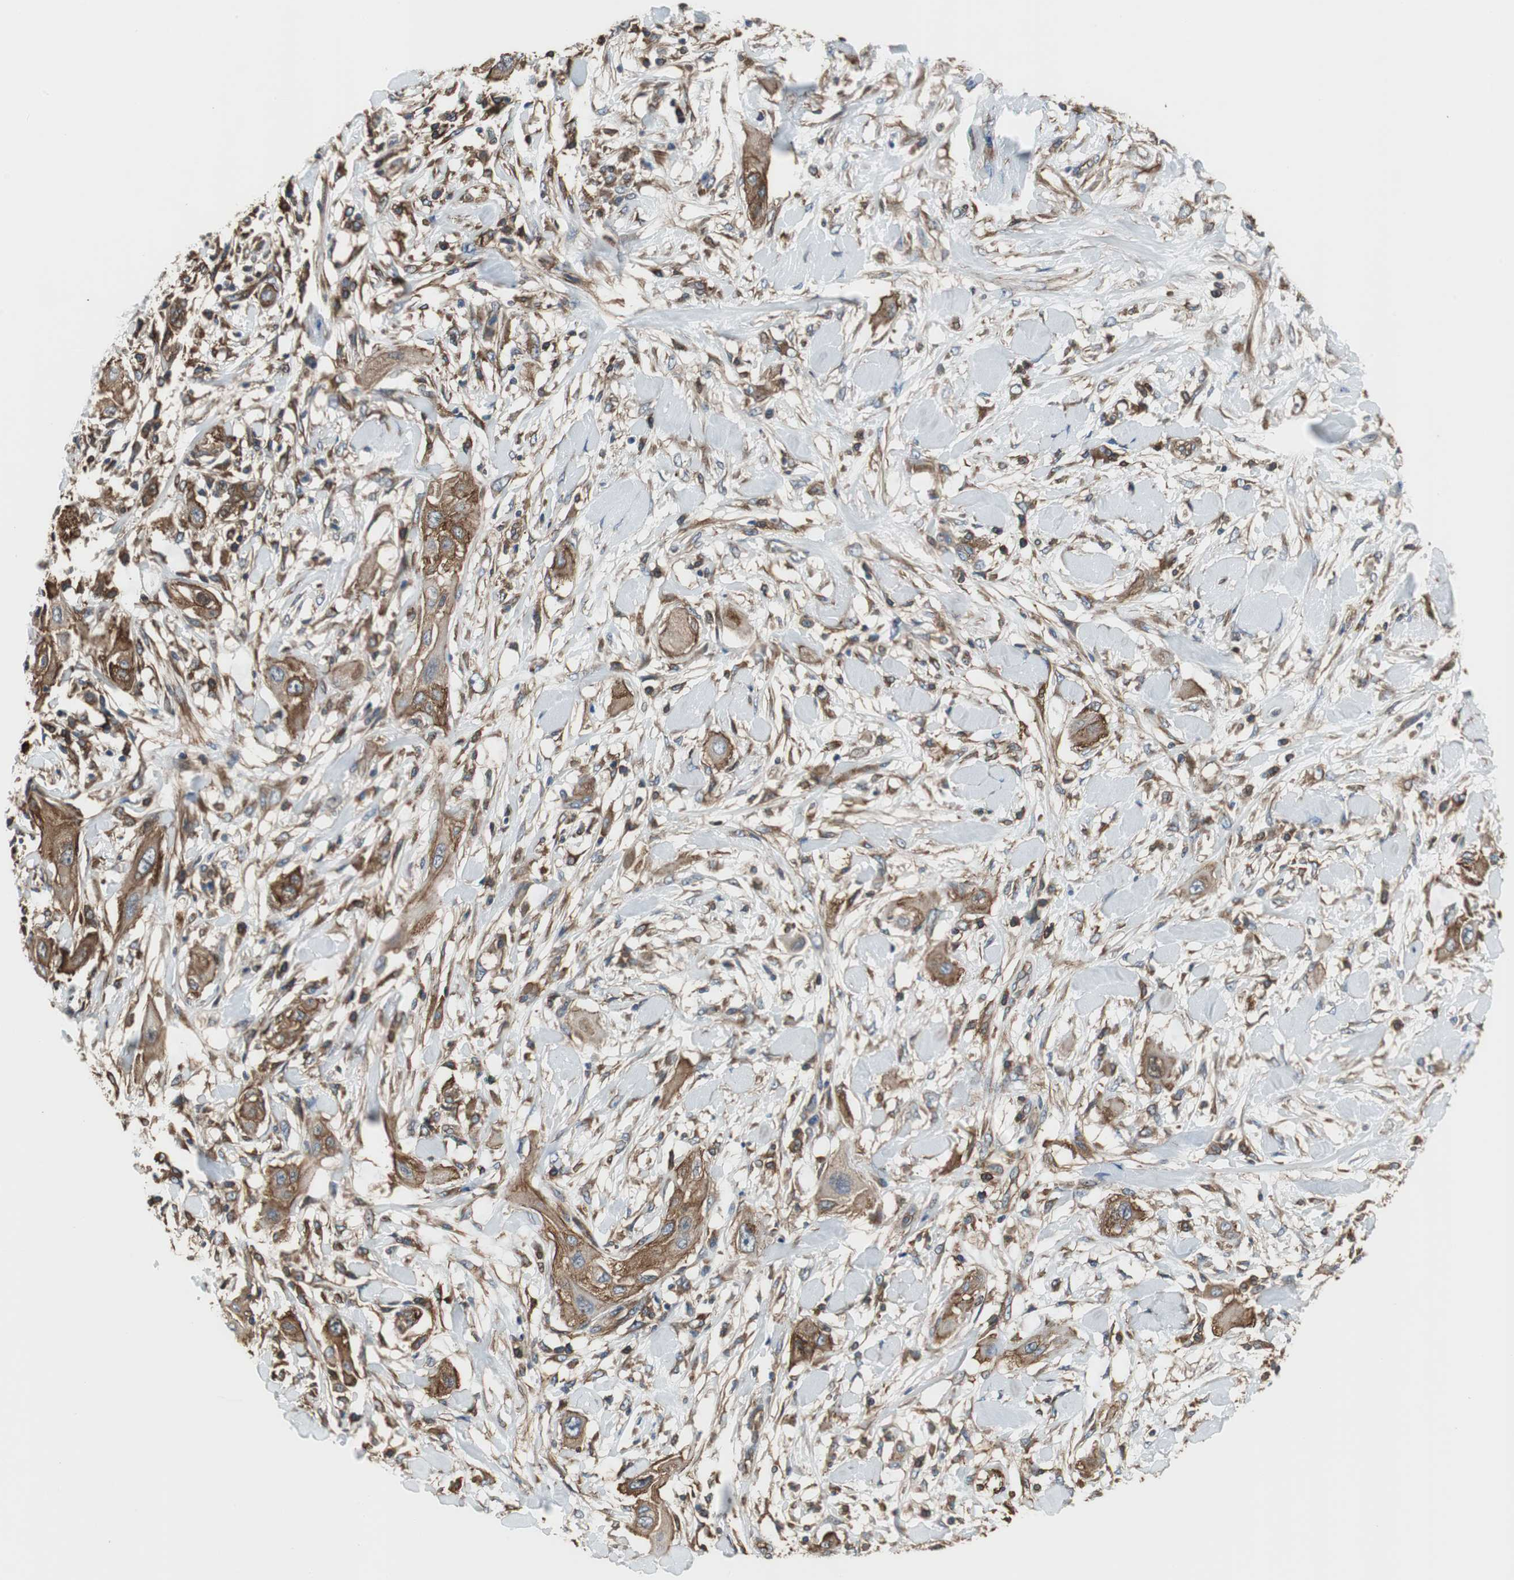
{"staining": {"intensity": "moderate", "quantity": ">75%", "location": "cytoplasmic/membranous"}, "tissue": "lung cancer", "cell_type": "Tumor cells", "image_type": "cancer", "snomed": [{"axis": "morphology", "description": "Squamous cell carcinoma, NOS"}, {"axis": "topography", "description": "Lung"}], "caption": "Lung cancer stained with a protein marker displays moderate staining in tumor cells.", "gene": "ACTN1", "patient": {"sex": "female", "age": 47}}